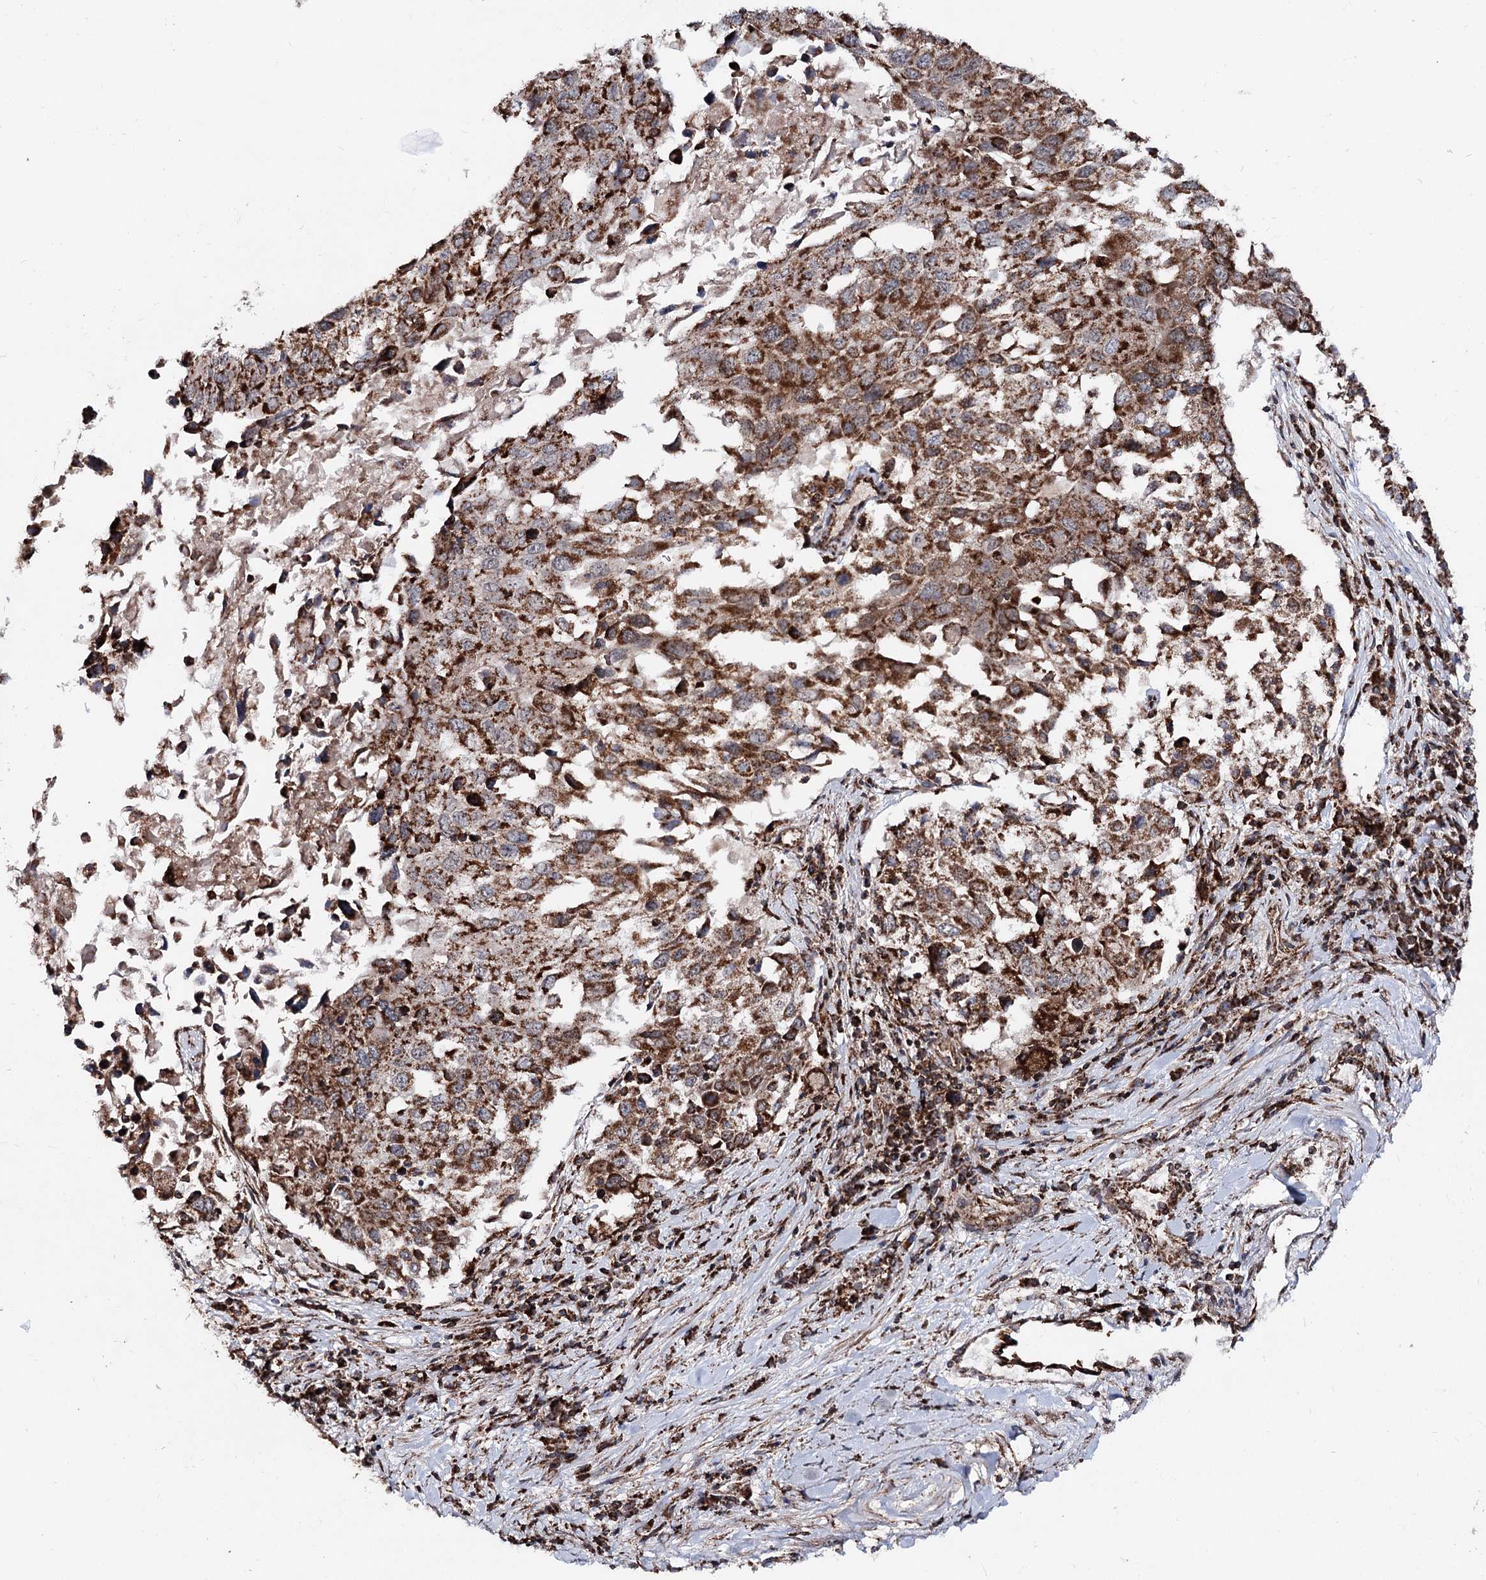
{"staining": {"intensity": "strong", "quantity": ">75%", "location": "cytoplasmic/membranous"}, "tissue": "lung cancer", "cell_type": "Tumor cells", "image_type": "cancer", "snomed": [{"axis": "morphology", "description": "Squamous cell carcinoma, NOS"}, {"axis": "topography", "description": "Lung"}], "caption": "A high amount of strong cytoplasmic/membranous expression is present in approximately >75% of tumor cells in lung cancer tissue.", "gene": "FGFR1OP2", "patient": {"sex": "male", "age": 65}}